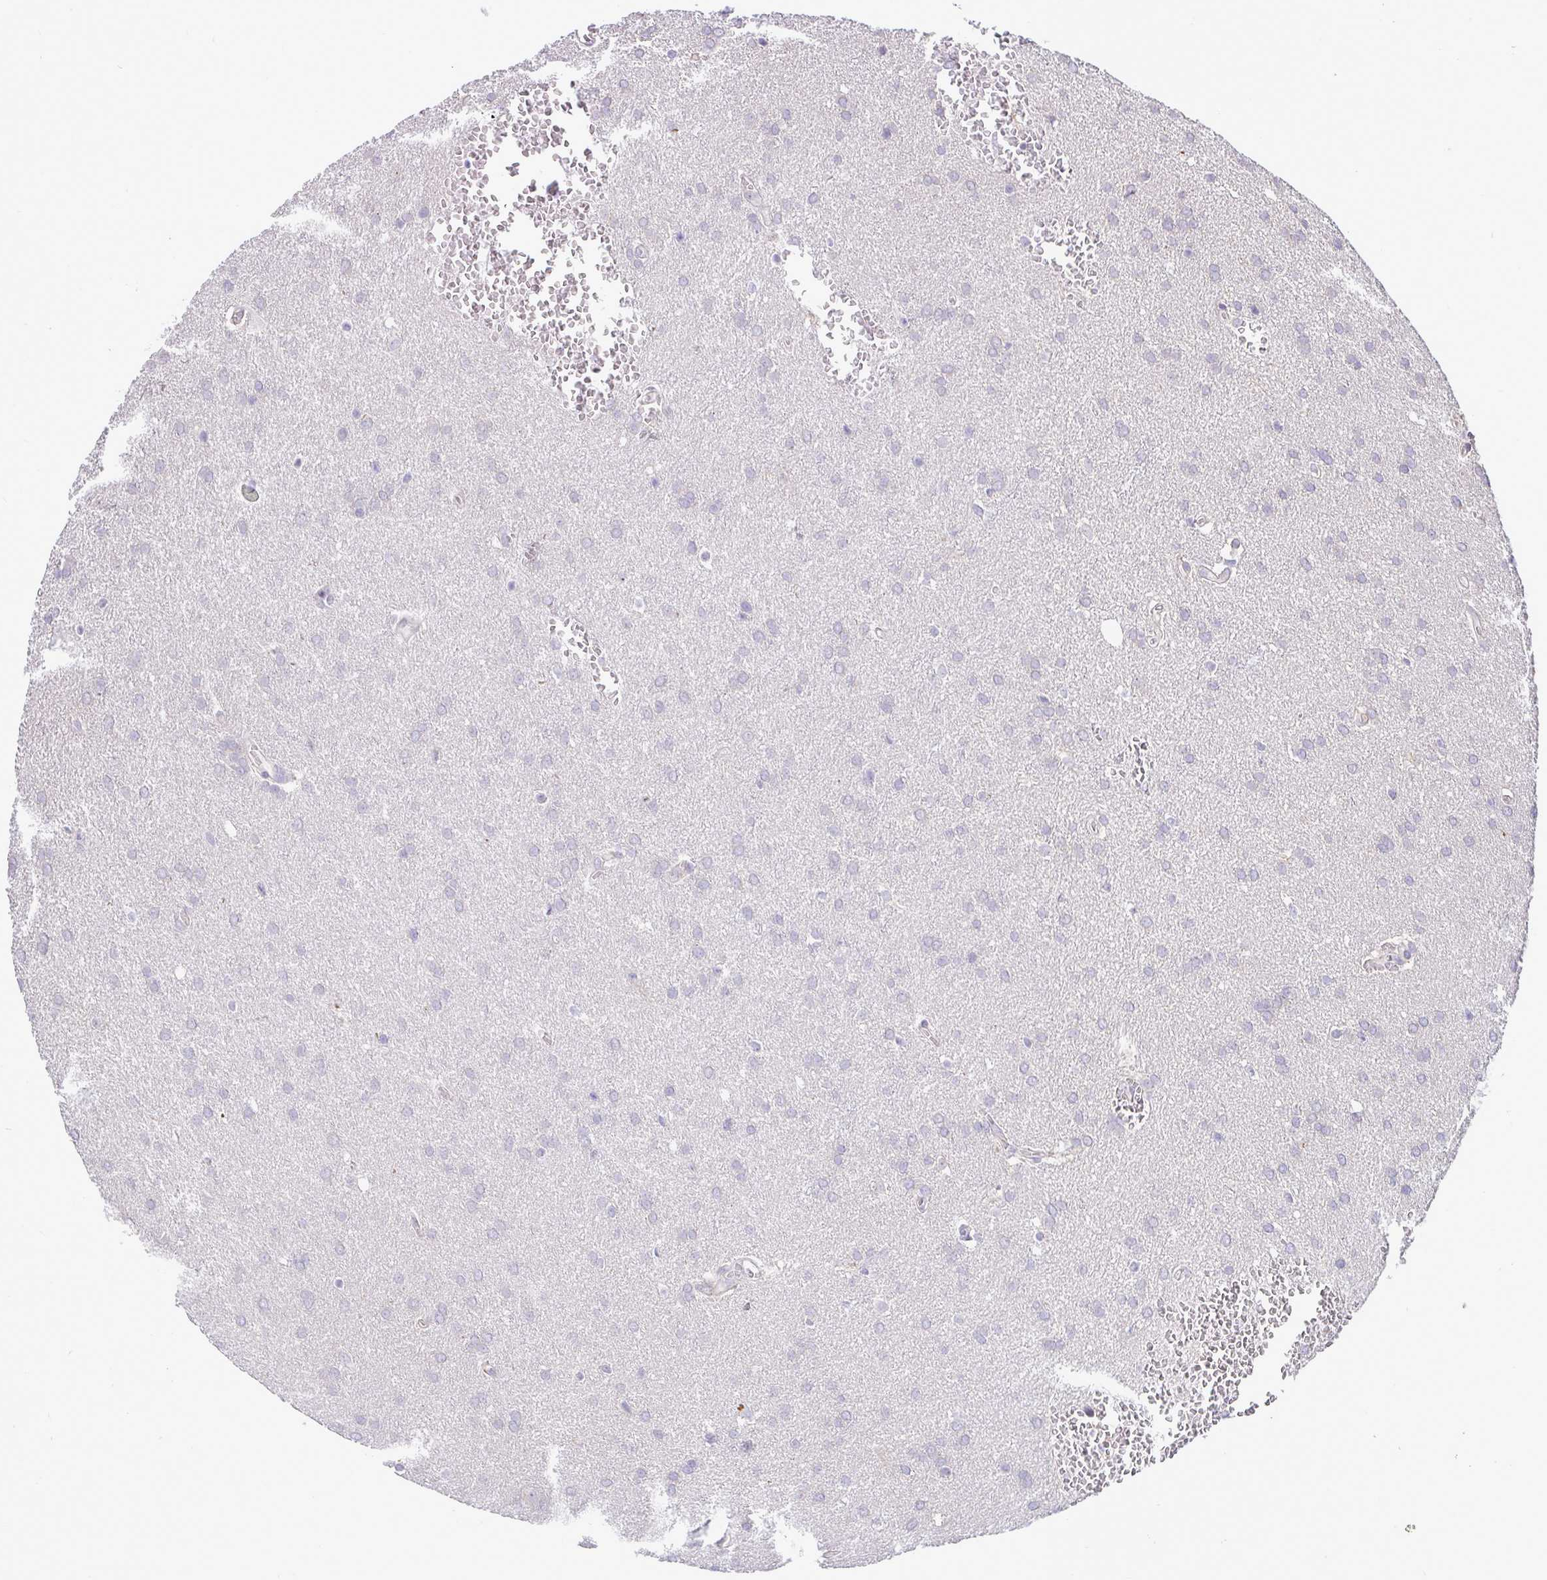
{"staining": {"intensity": "negative", "quantity": "none", "location": "none"}, "tissue": "glioma", "cell_type": "Tumor cells", "image_type": "cancer", "snomed": [{"axis": "morphology", "description": "Glioma, malignant, Low grade"}, {"axis": "topography", "description": "Brain"}], "caption": "This is an IHC image of human malignant glioma (low-grade). There is no staining in tumor cells.", "gene": "TMEM41A", "patient": {"sex": "female", "age": 33}}